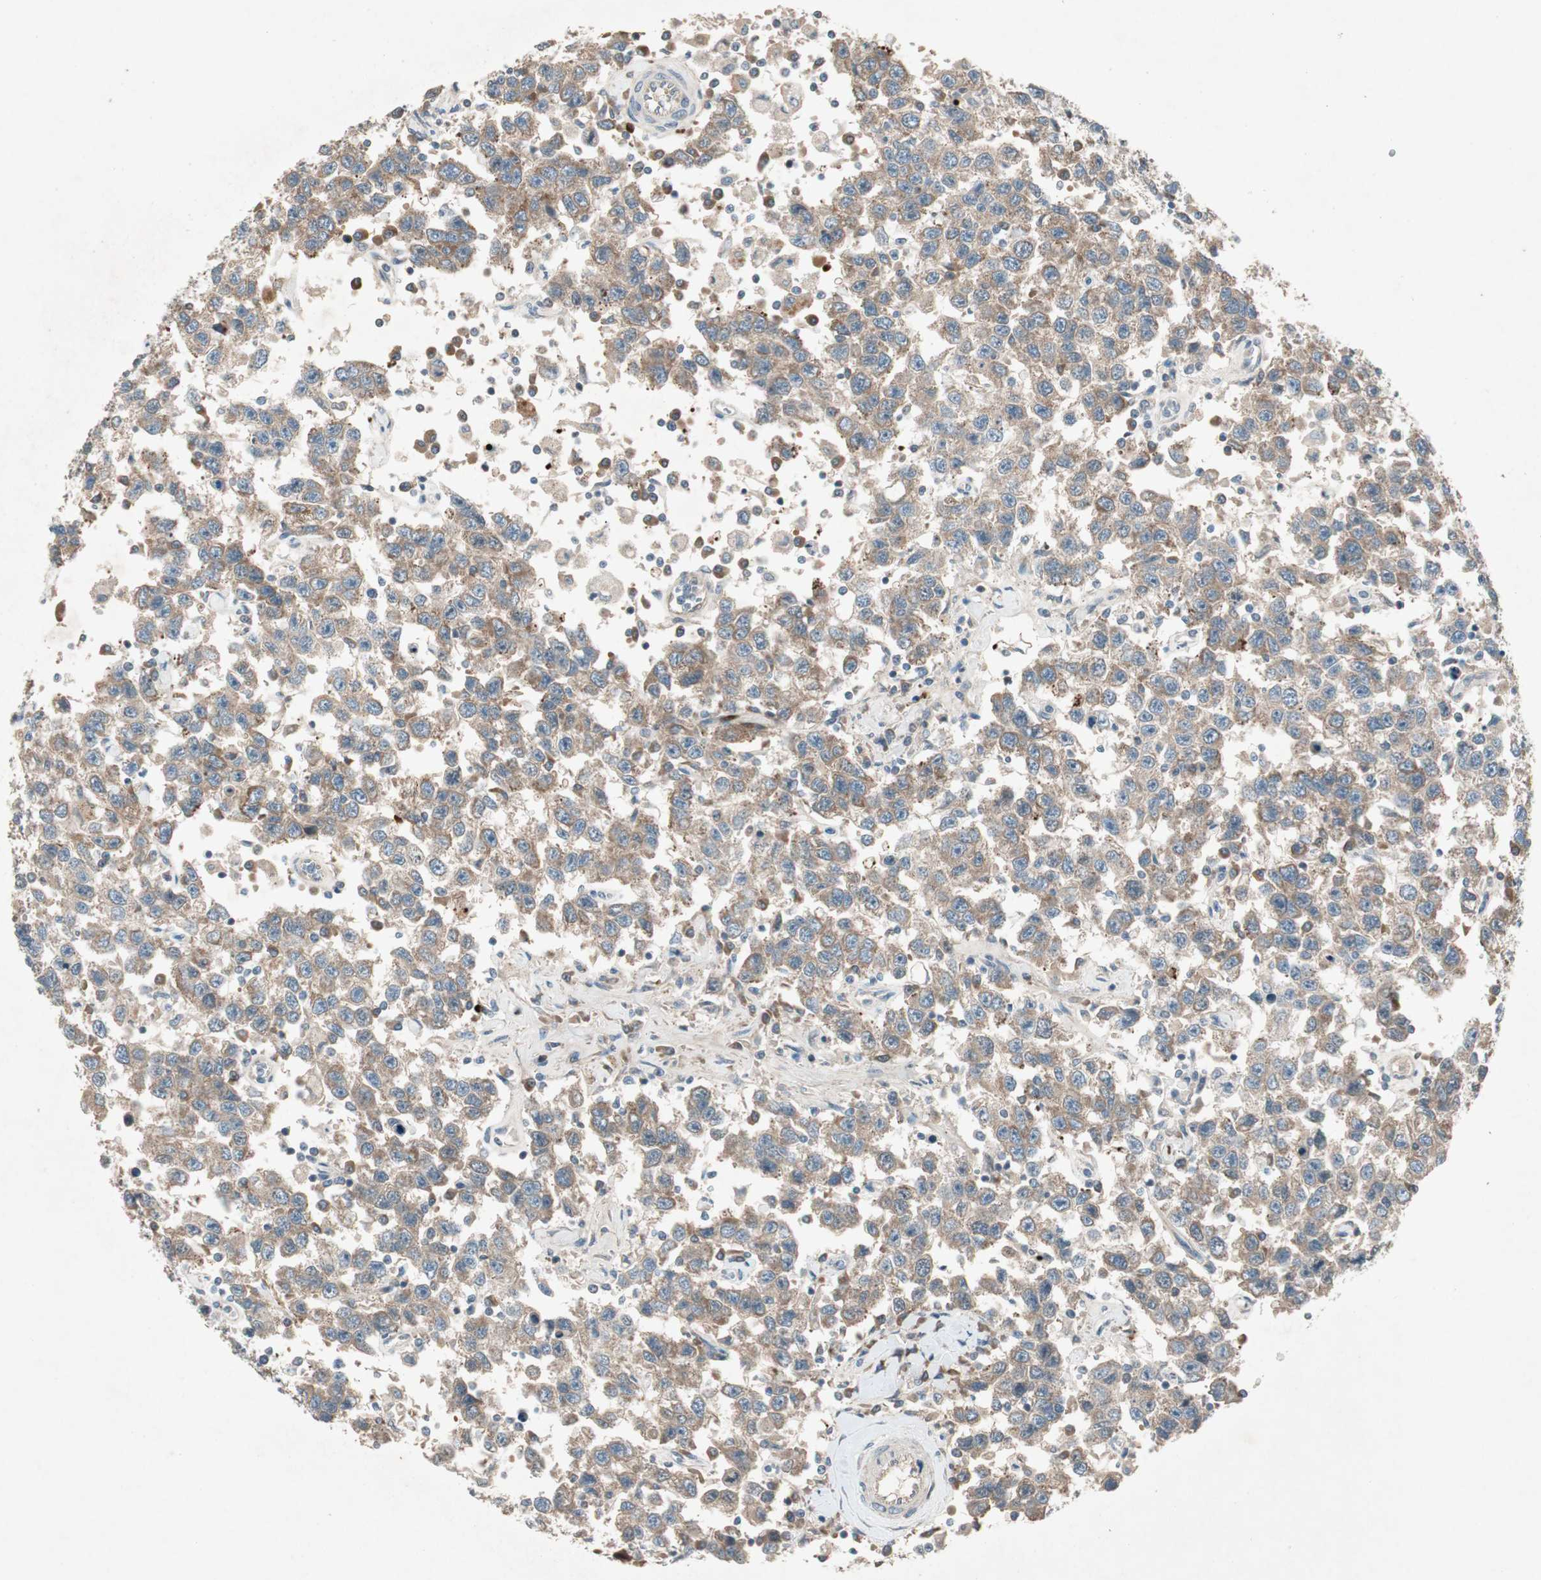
{"staining": {"intensity": "weak", "quantity": ">75%", "location": "cytoplasmic/membranous"}, "tissue": "testis cancer", "cell_type": "Tumor cells", "image_type": "cancer", "snomed": [{"axis": "morphology", "description": "Seminoma, NOS"}, {"axis": "topography", "description": "Testis"}], "caption": "This is a micrograph of IHC staining of testis seminoma, which shows weak staining in the cytoplasmic/membranous of tumor cells.", "gene": "APOO", "patient": {"sex": "male", "age": 41}}